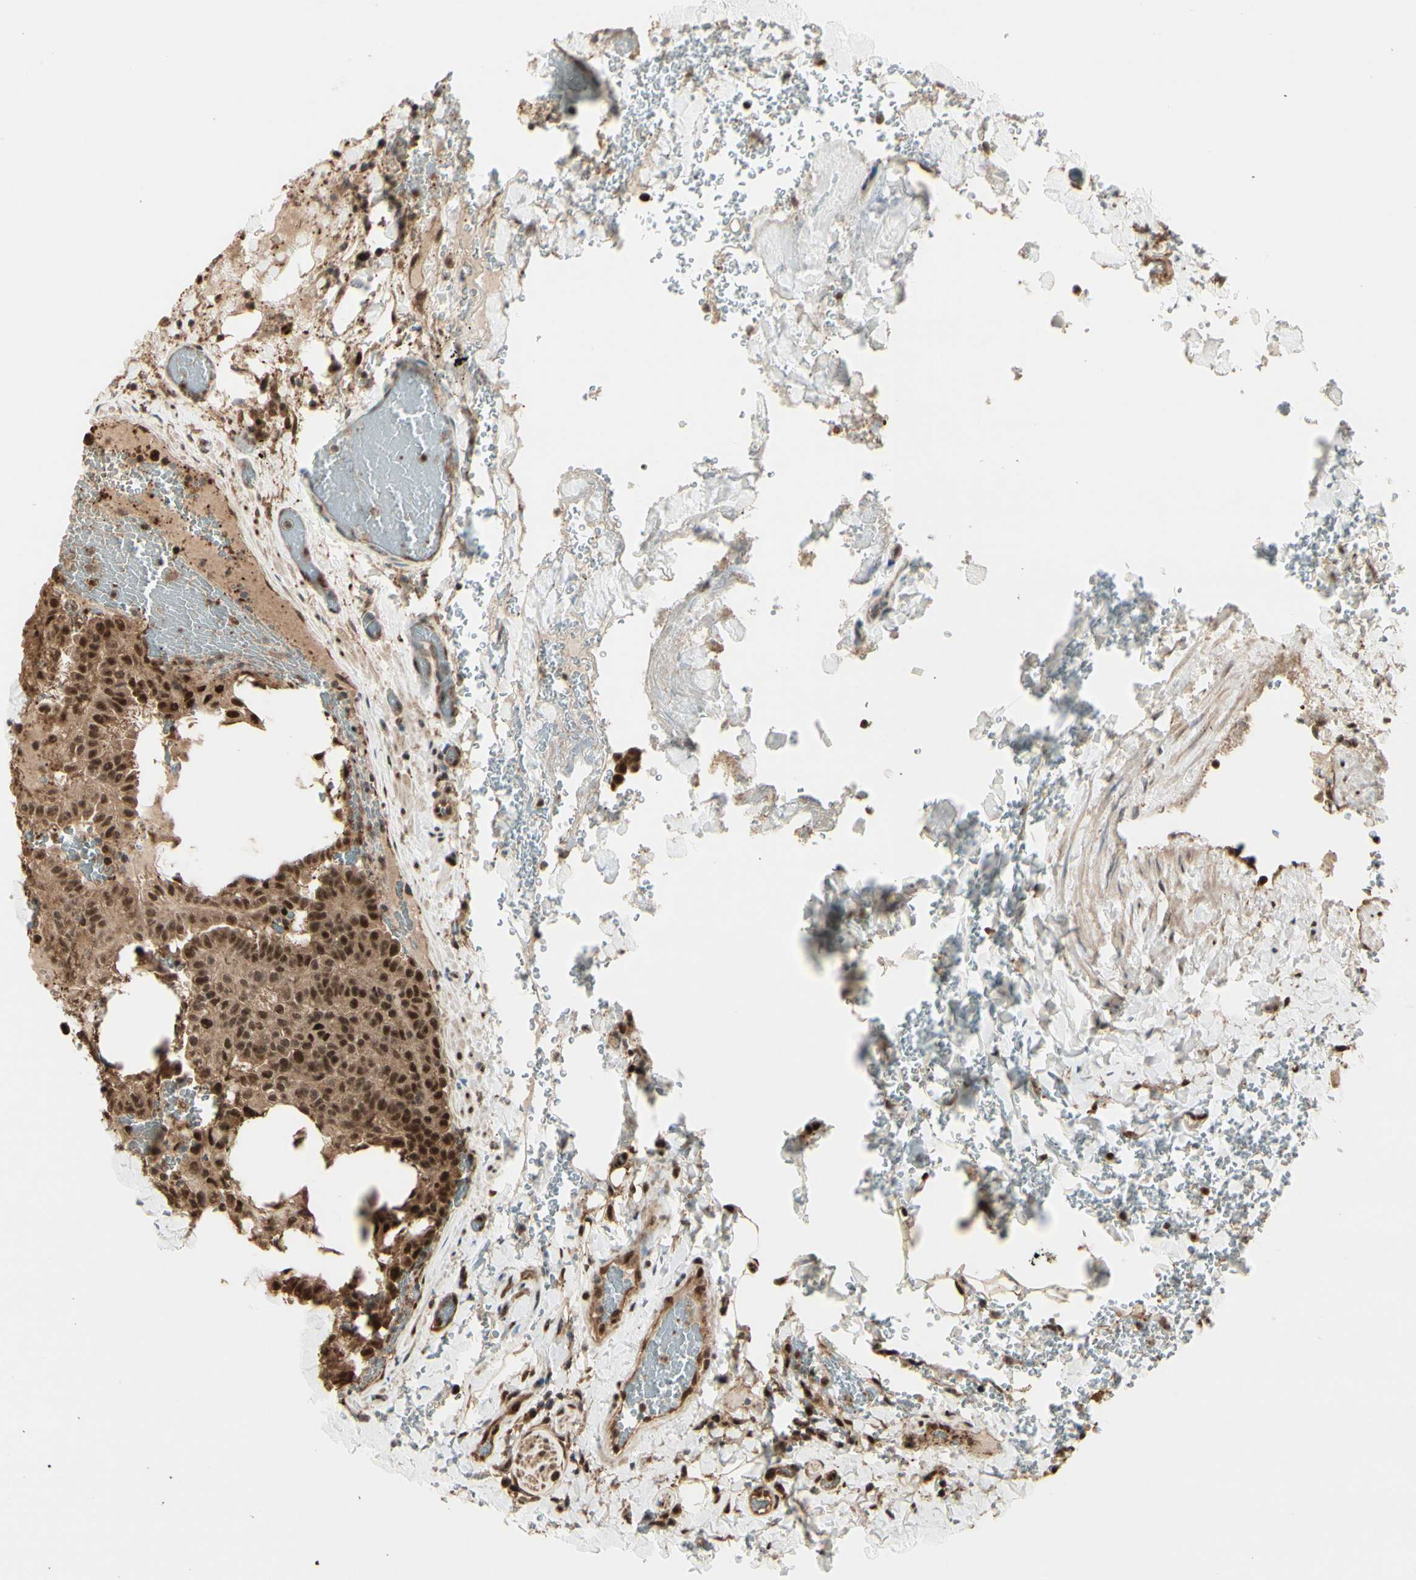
{"staining": {"intensity": "strong", "quantity": ">75%", "location": "cytoplasmic/membranous,nuclear"}, "tissue": "thyroid cancer", "cell_type": "Tumor cells", "image_type": "cancer", "snomed": [{"axis": "morphology", "description": "Normal tissue, NOS"}, {"axis": "morphology", "description": "Papillary adenocarcinoma, NOS"}, {"axis": "topography", "description": "Thyroid gland"}], "caption": "Protein staining by IHC demonstrates strong cytoplasmic/membranous and nuclear positivity in about >75% of tumor cells in thyroid cancer. (IHC, brightfield microscopy, high magnification).", "gene": "HSF1", "patient": {"sex": "female", "age": 30}}